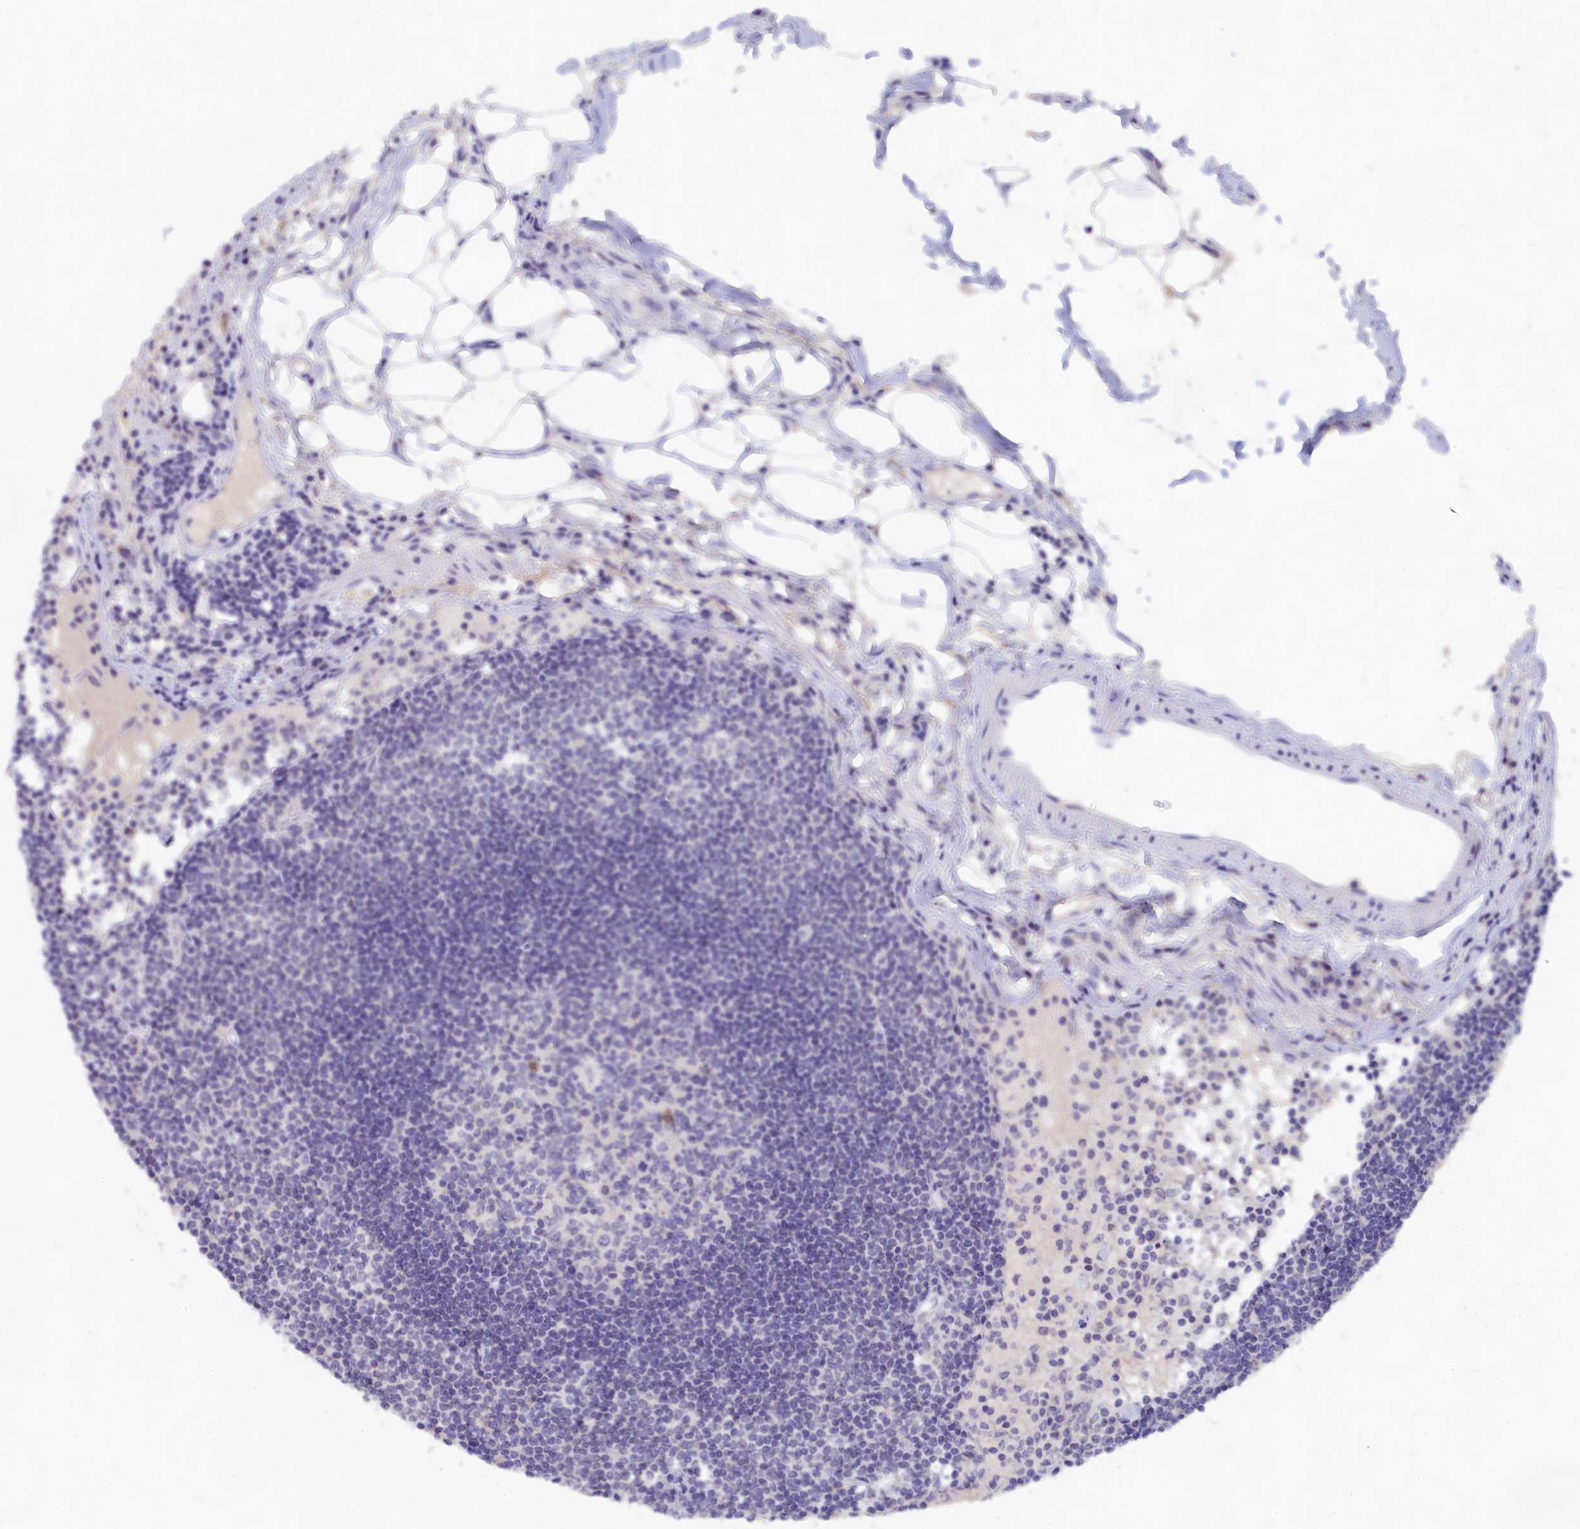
{"staining": {"intensity": "negative", "quantity": "none", "location": "none"}, "tissue": "lymph node", "cell_type": "Germinal center cells", "image_type": "normal", "snomed": [{"axis": "morphology", "description": "Normal tissue, NOS"}, {"axis": "topography", "description": "Lymph node"}], "caption": "Immunohistochemical staining of normal human lymph node reveals no significant positivity in germinal center cells. (IHC, brightfield microscopy, high magnification).", "gene": "LRIF1", "patient": {"sex": "female", "age": 55}}